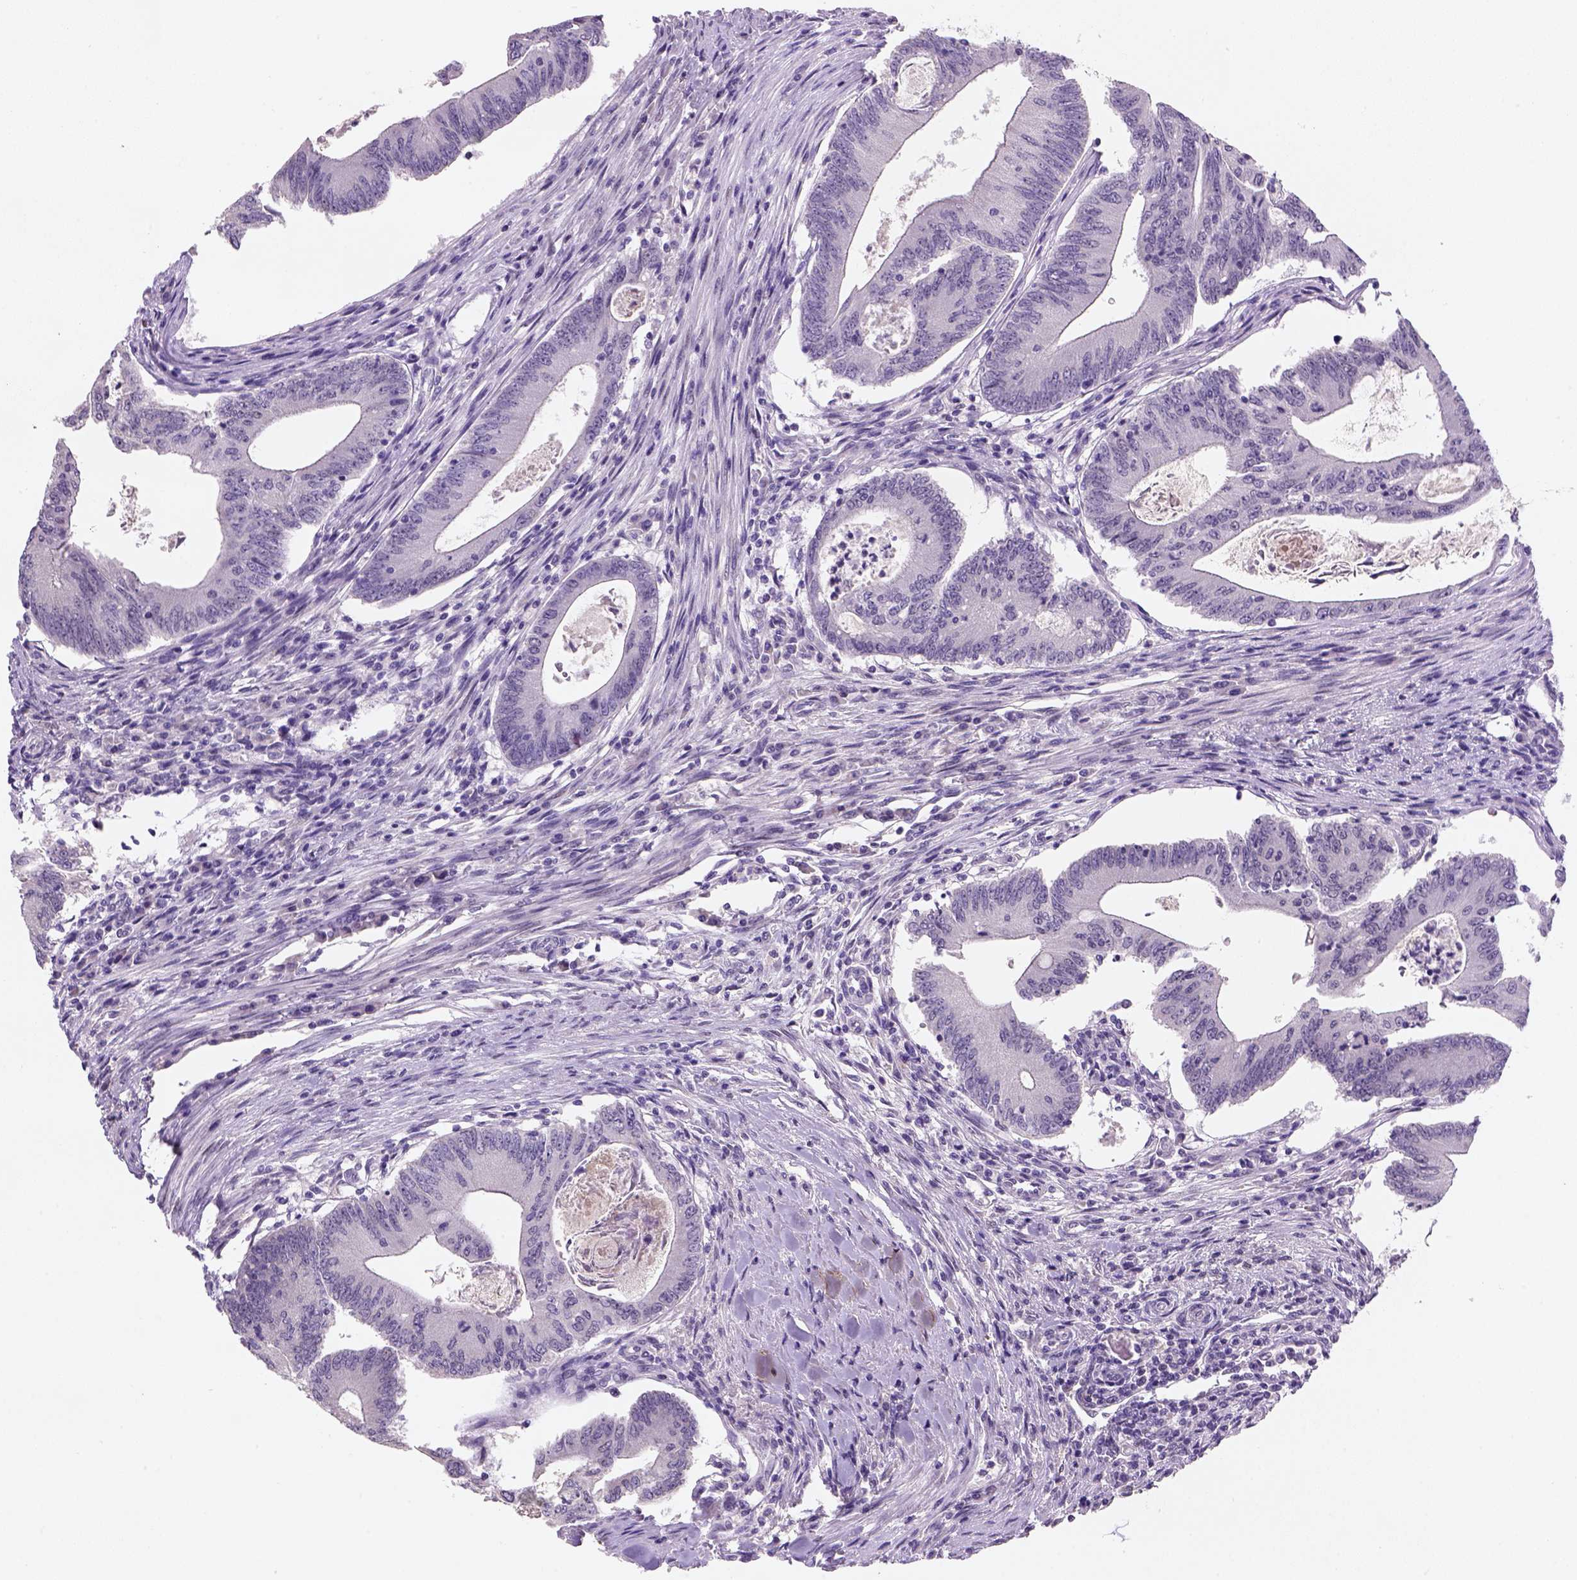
{"staining": {"intensity": "negative", "quantity": "none", "location": "none"}, "tissue": "colorectal cancer", "cell_type": "Tumor cells", "image_type": "cancer", "snomed": [{"axis": "morphology", "description": "Adenocarcinoma, NOS"}, {"axis": "topography", "description": "Colon"}], "caption": "There is no significant expression in tumor cells of colorectal cancer (adenocarcinoma).", "gene": "ZMAT4", "patient": {"sex": "female", "age": 70}}